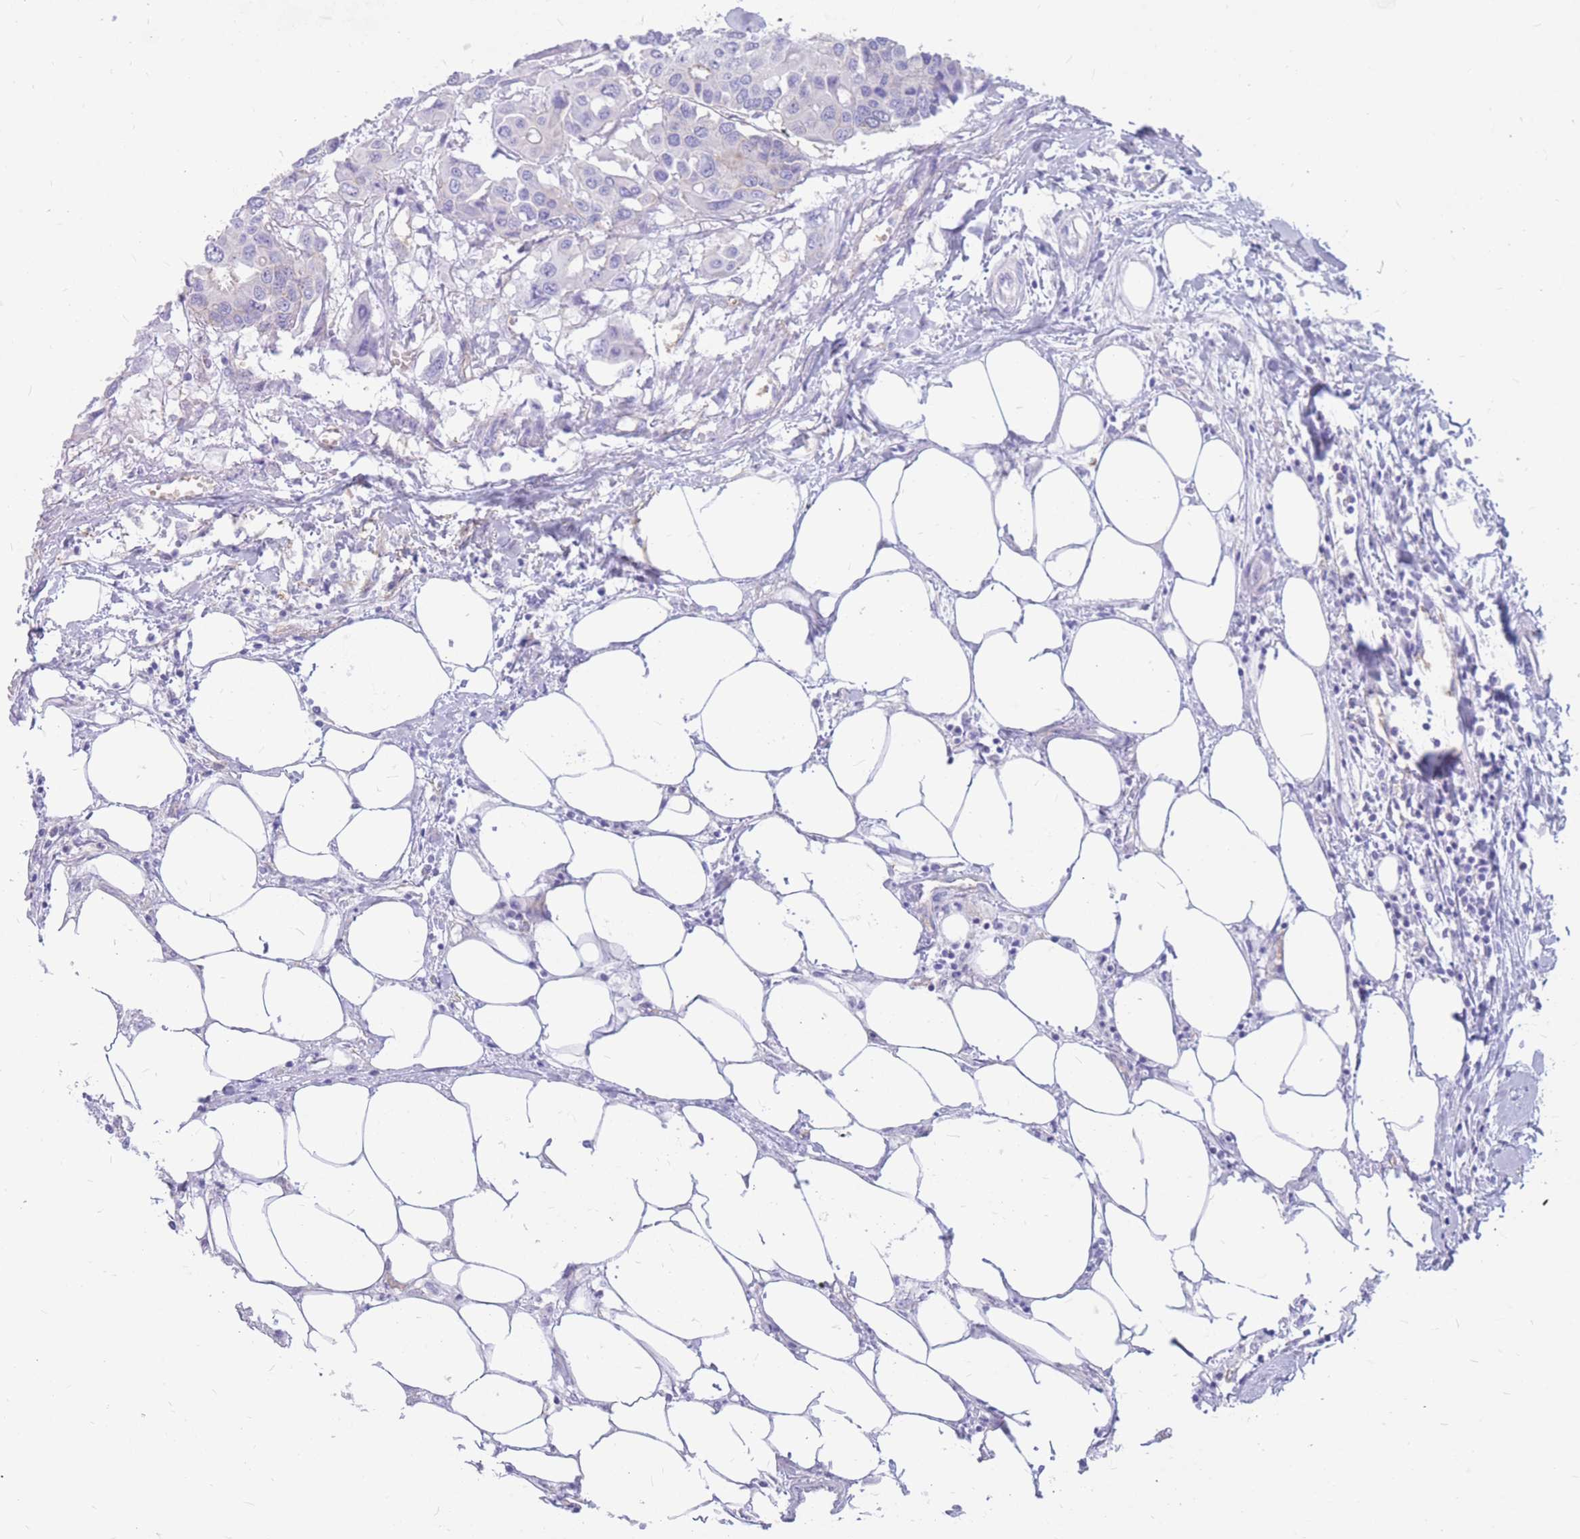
{"staining": {"intensity": "negative", "quantity": "none", "location": "none"}, "tissue": "colorectal cancer", "cell_type": "Tumor cells", "image_type": "cancer", "snomed": [{"axis": "morphology", "description": "Adenocarcinoma, NOS"}, {"axis": "topography", "description": "Colon"}], "caption": "DAB immunohistochemical staining of human colorectal adenocarcinoma displays no significant expression in tumor cells.", "gene": "ADD2", "patient": {"sex": "male", "age": 77}}